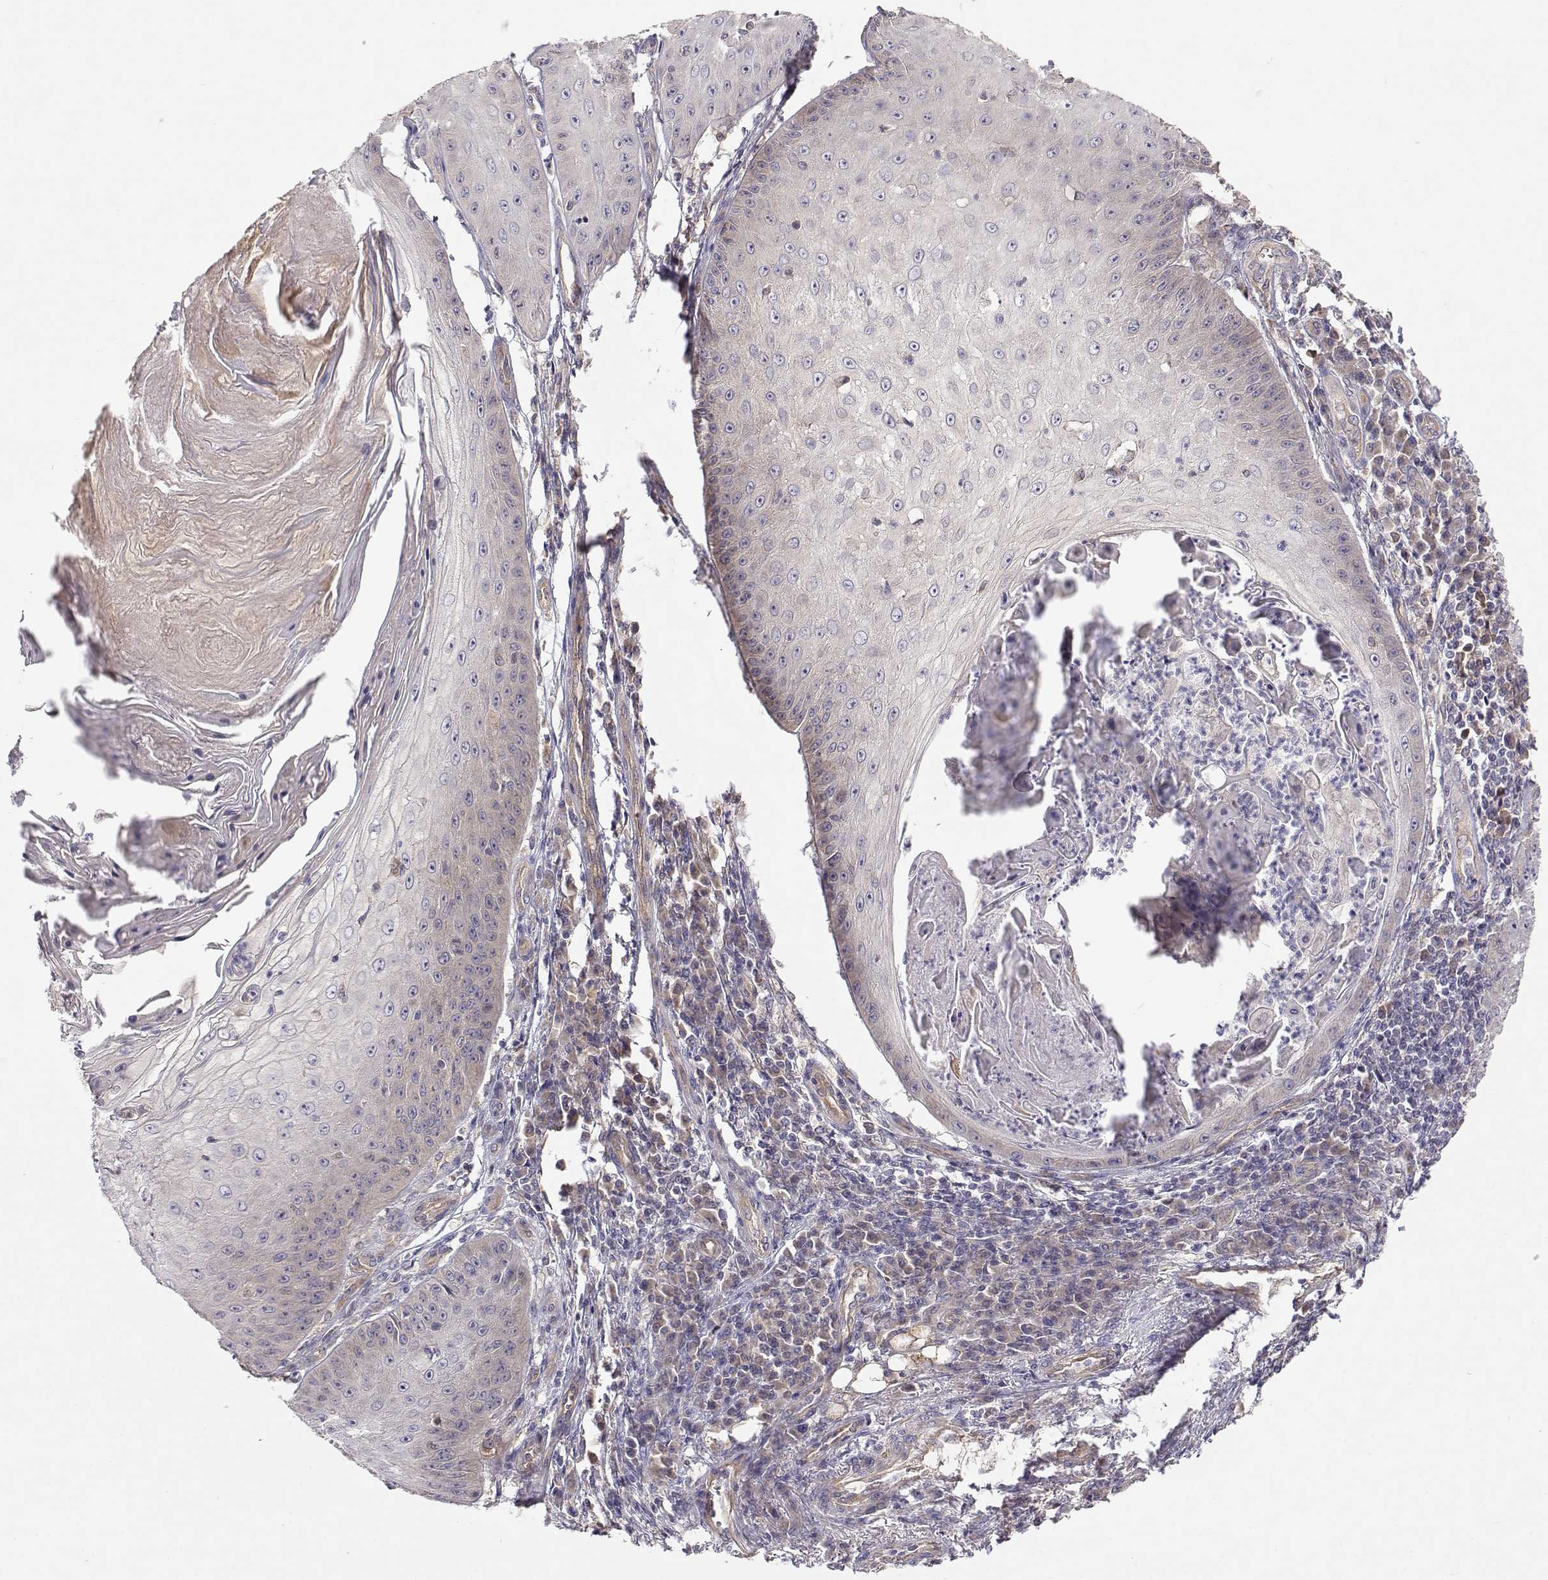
{"staining": {"intensity": "negative", "quantity": "none", "location": "none"}, "tissue": "skin cancer", "cell_type": "Tumor cells", "image_type": "cancer", "snomed": [{"axis": "morphology", "description": "Squamous cell carcinoma, NOS"}, {"axis": "topography", "description": "Skin"}], "caption": "Skin cancer stained for a protein using immunohistochemistry (IHC) reveals no staining tumor cells.", "gene": "PAIP1", "patient": {"sex": "male", "age": 70}}